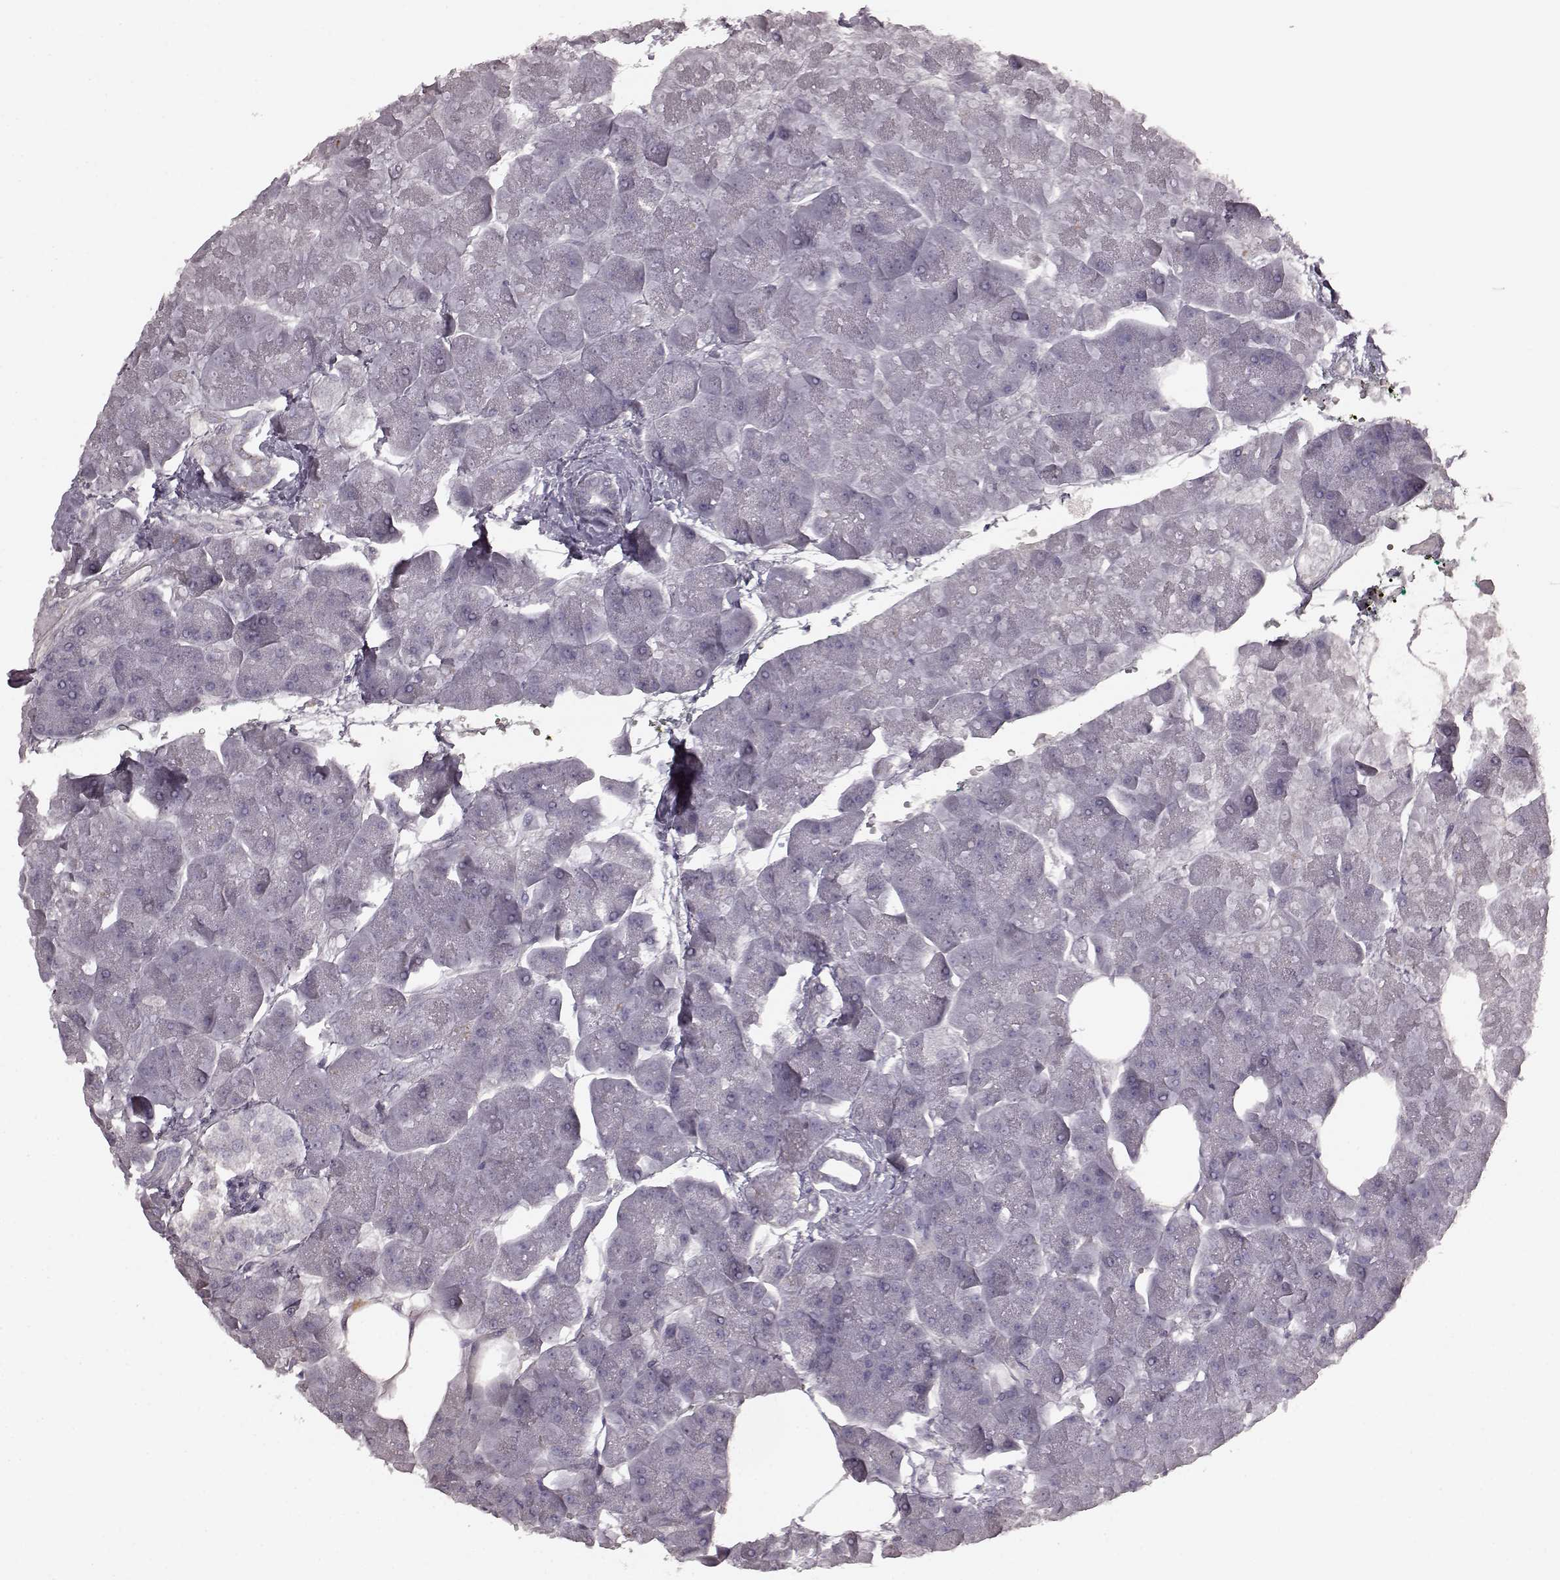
{"staining": {"intensity": "negative", "quantity": "none", "location": "none"}, "tissue": "pancreas", "cell_type": "Exocrine glandular cells", "image_type": "normal", "snomed": [{"axis": "morphology", "description": "Normal tissue, NOS"}, {"axis": "topography", "description": "Adipose tissue"}, {"axis": "topography", "description": "Pancreas"}, {"axis": "topography", "description": "Peripheral nerve tissue"}], "caption": "Pancreas stained for a protein using immunohistochemistry (IHC) reveals no positivity exocrine glandular cells.", "gene": "PDCD1", "patient": {"sex": "female", "age": 58}}